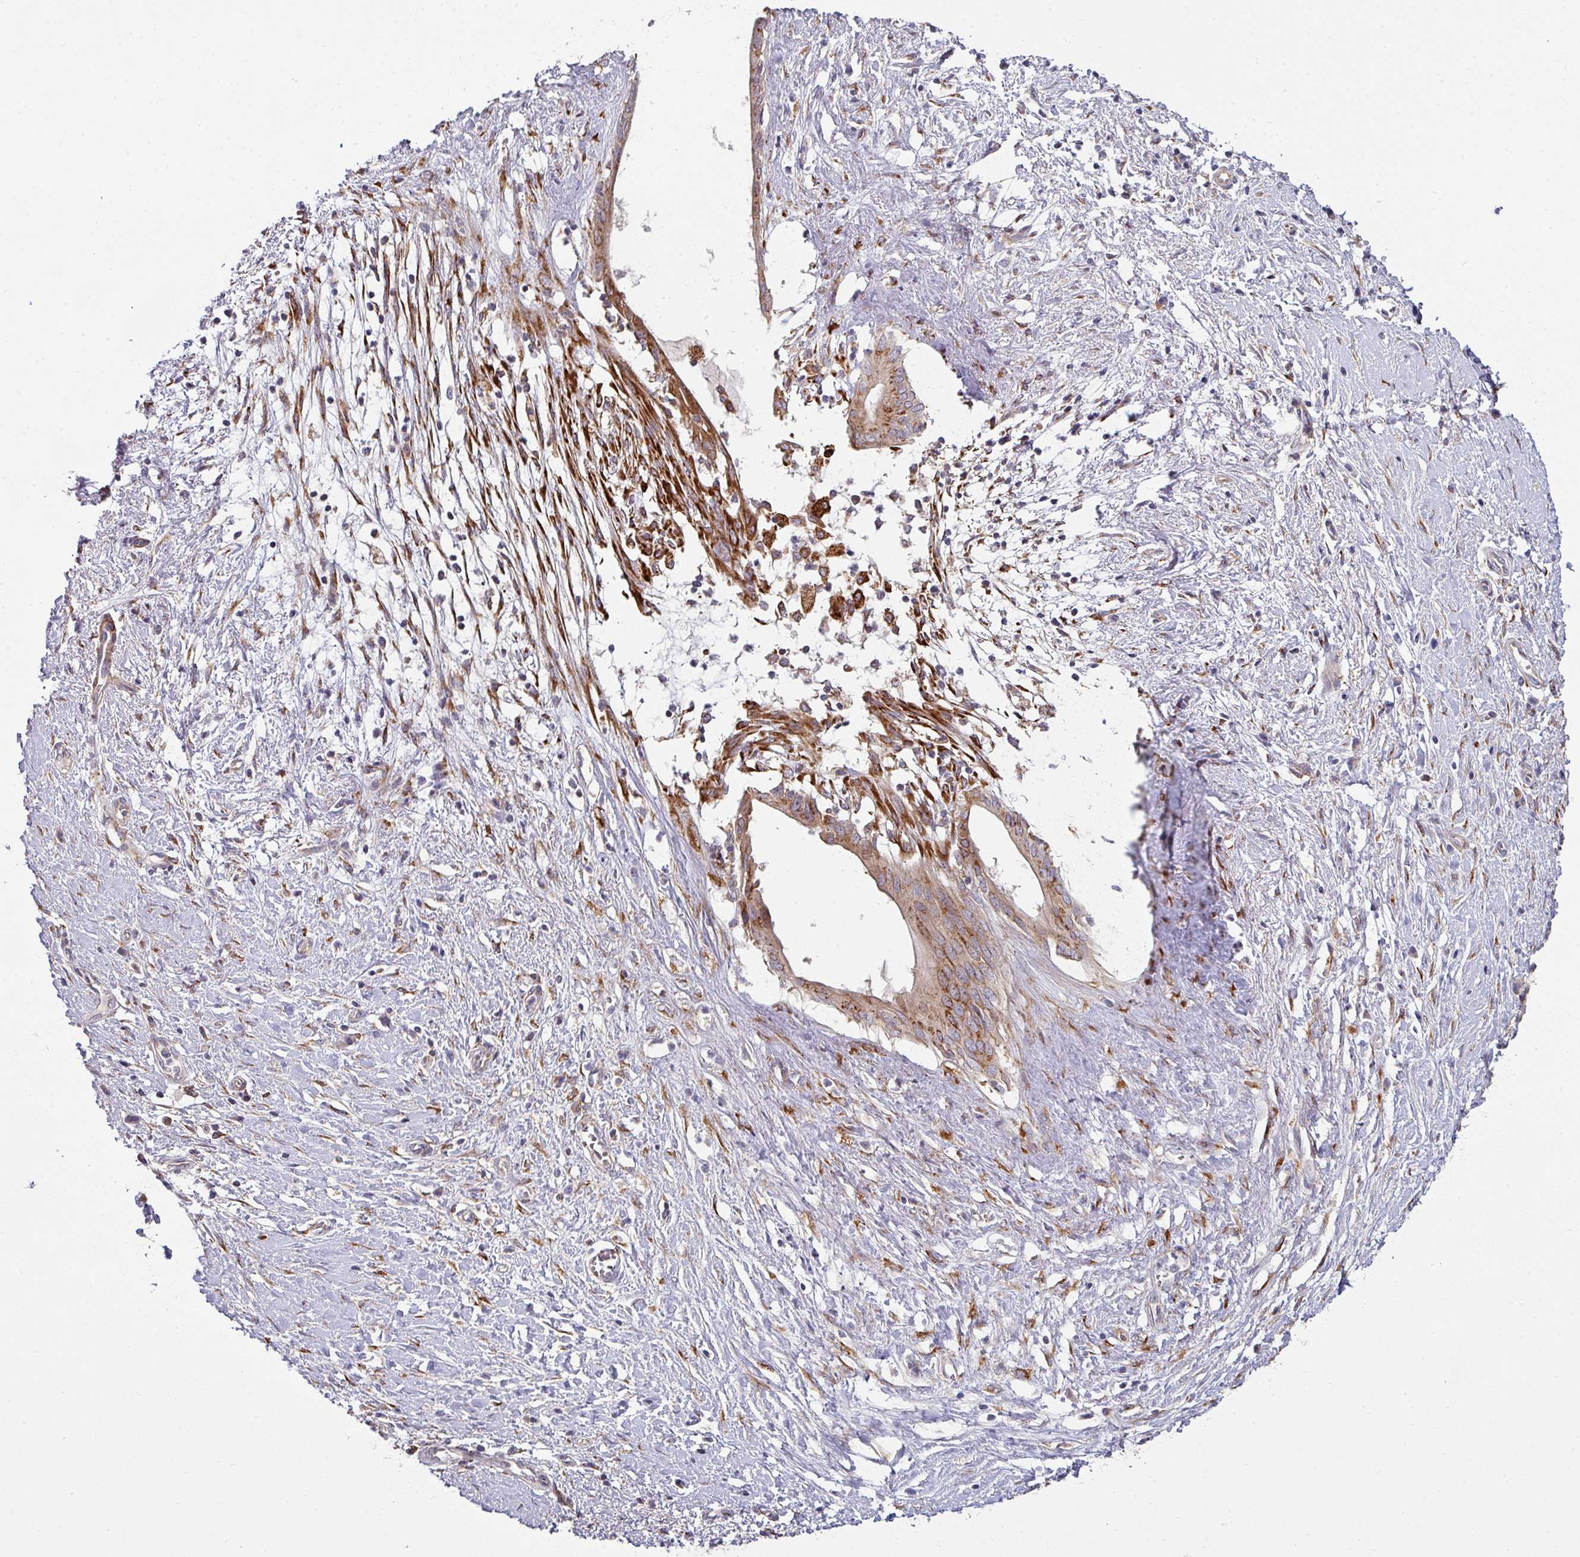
{"staining": {"intensity": "moderate", "quantity": ">75%", "location": "cytoplasmic/membranous"}, "tissue": "pancreatic cancer", "cell_type": "Tumor cells", "image_type": "cancer", "snomed": [{"axis": "morphology", "description": "Adenocarcinoma, NOS"}, {"axis": "topography", "description": "Pancreas"}], "caption": "A histopathology image of human pancreatic cancer (adenocarcinoma) stained for a protein demonstrates moderate cytoplasmic/membranous brown staining in tumor cells. (DAB (3,3'-diaminobenzidine) IHC, brown staining for protein, blue staining for nuclei).", "gene": "ZNF268", "patient": {"sex": "male", "age": 50}}